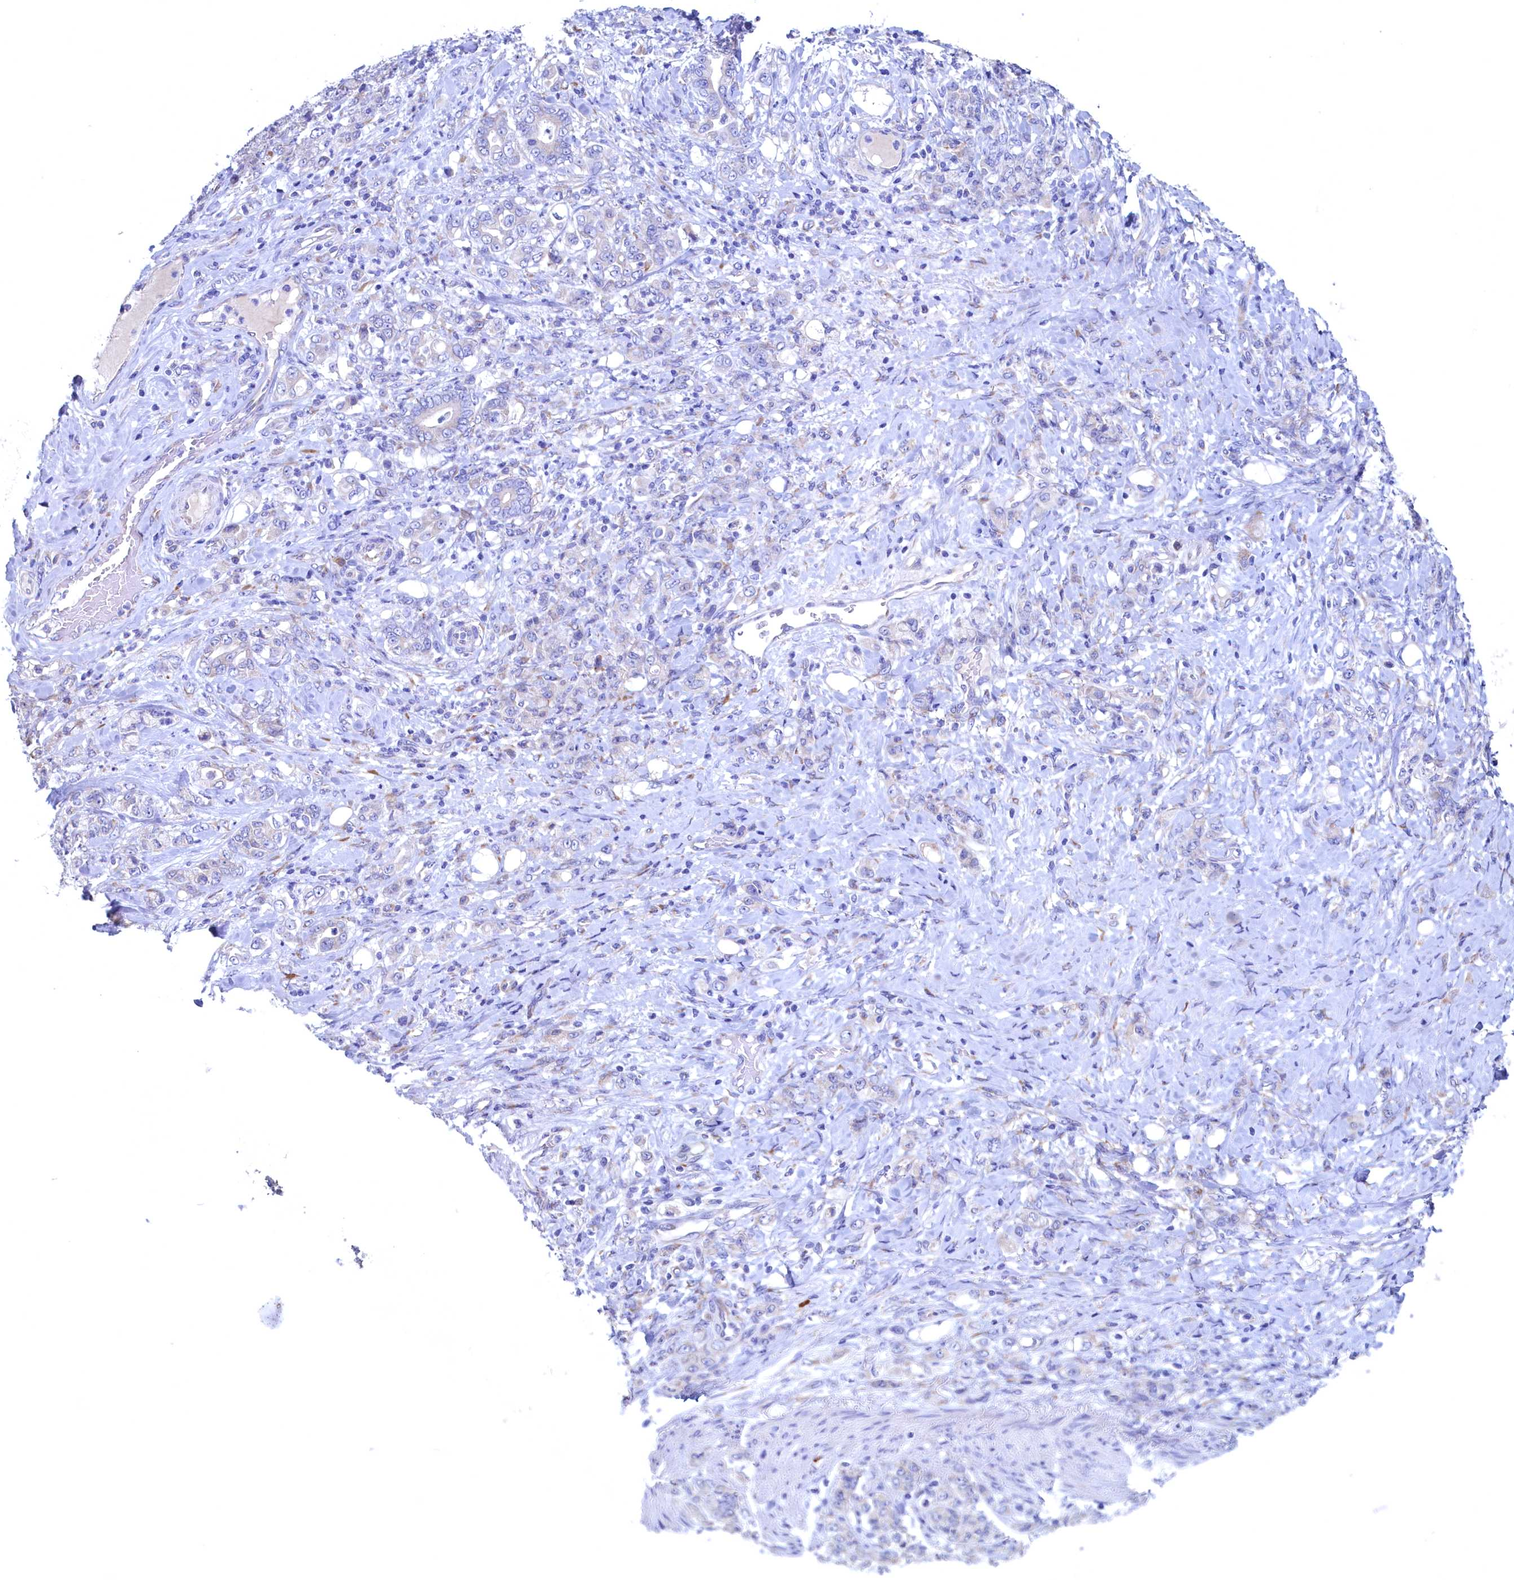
{"staining": {"intensity": "negative", "quantity": "none", "location": "none"}, "tissue": "stomach cancer", "cell_type": "Tumor cells", "image_type": "cancer", "snomed": [{"axis": "morphology", "description": "Adenocarcinoma, NOS"}, {"axis": "topography", "description": "Stomach"}], "caption": "The image displays no staining of tumor cells in stomach adenocarcinoma.", "gene": "CBLIF", "patient": {"sex": "female", "age": 79}}